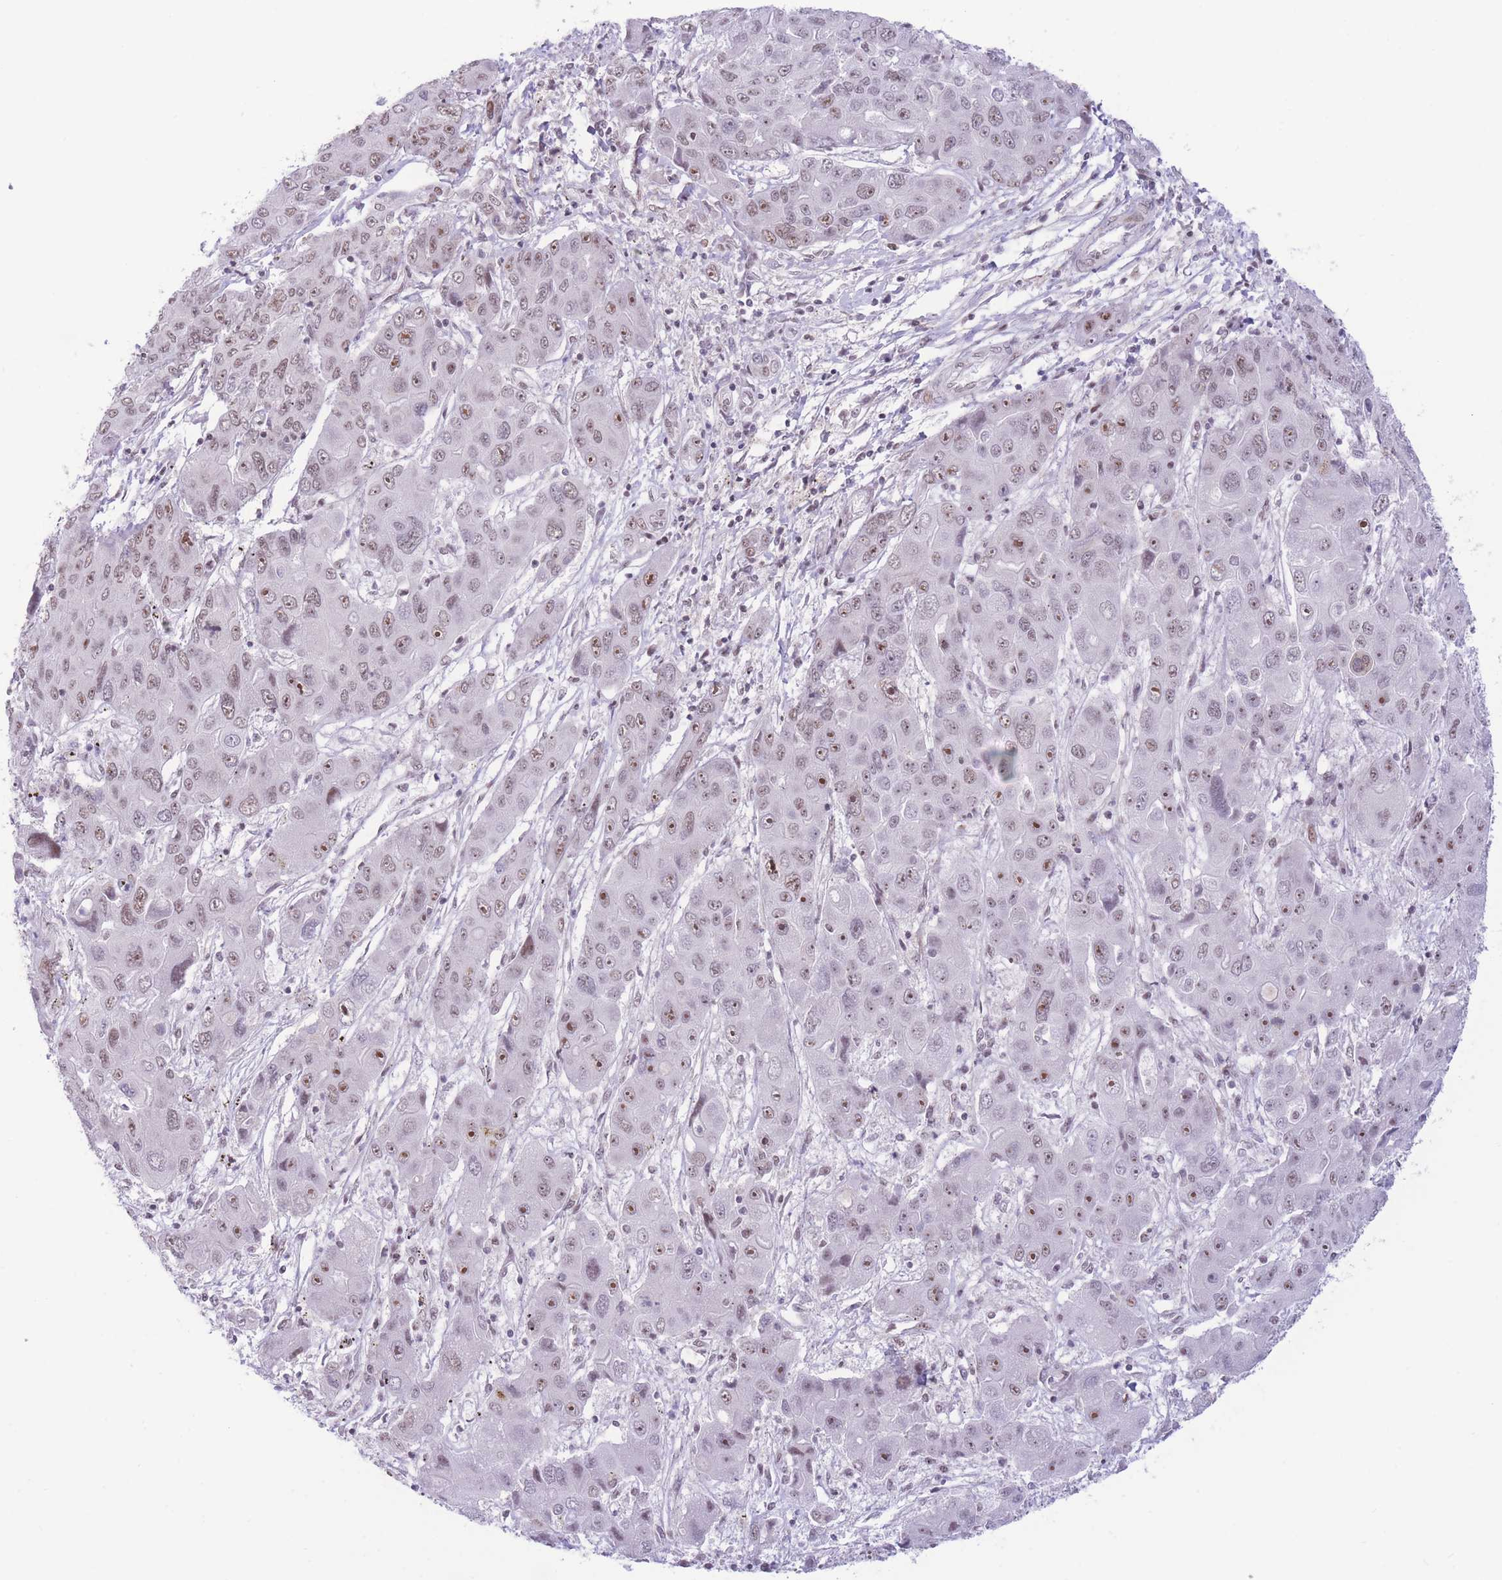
{"staining": {"intensity": "moderate", "quantity": ">75%", "location": "nuclear"}, "tissue": "liver cancer", "cell_type": "Tumor cells", "image_type": "cancer", "snomed": [{"axis": "morphology", "description": "Cholangiocarcinoma"}, {"axis": "topography", "description": "Liver"}], "caption": "IHC of liver cancer exhibits medium levels of moderate nuclear positivity in approximately >75% of tumor cells.", "gene": "PCIF1", "patient": {"sex": "male", "age": 67}}